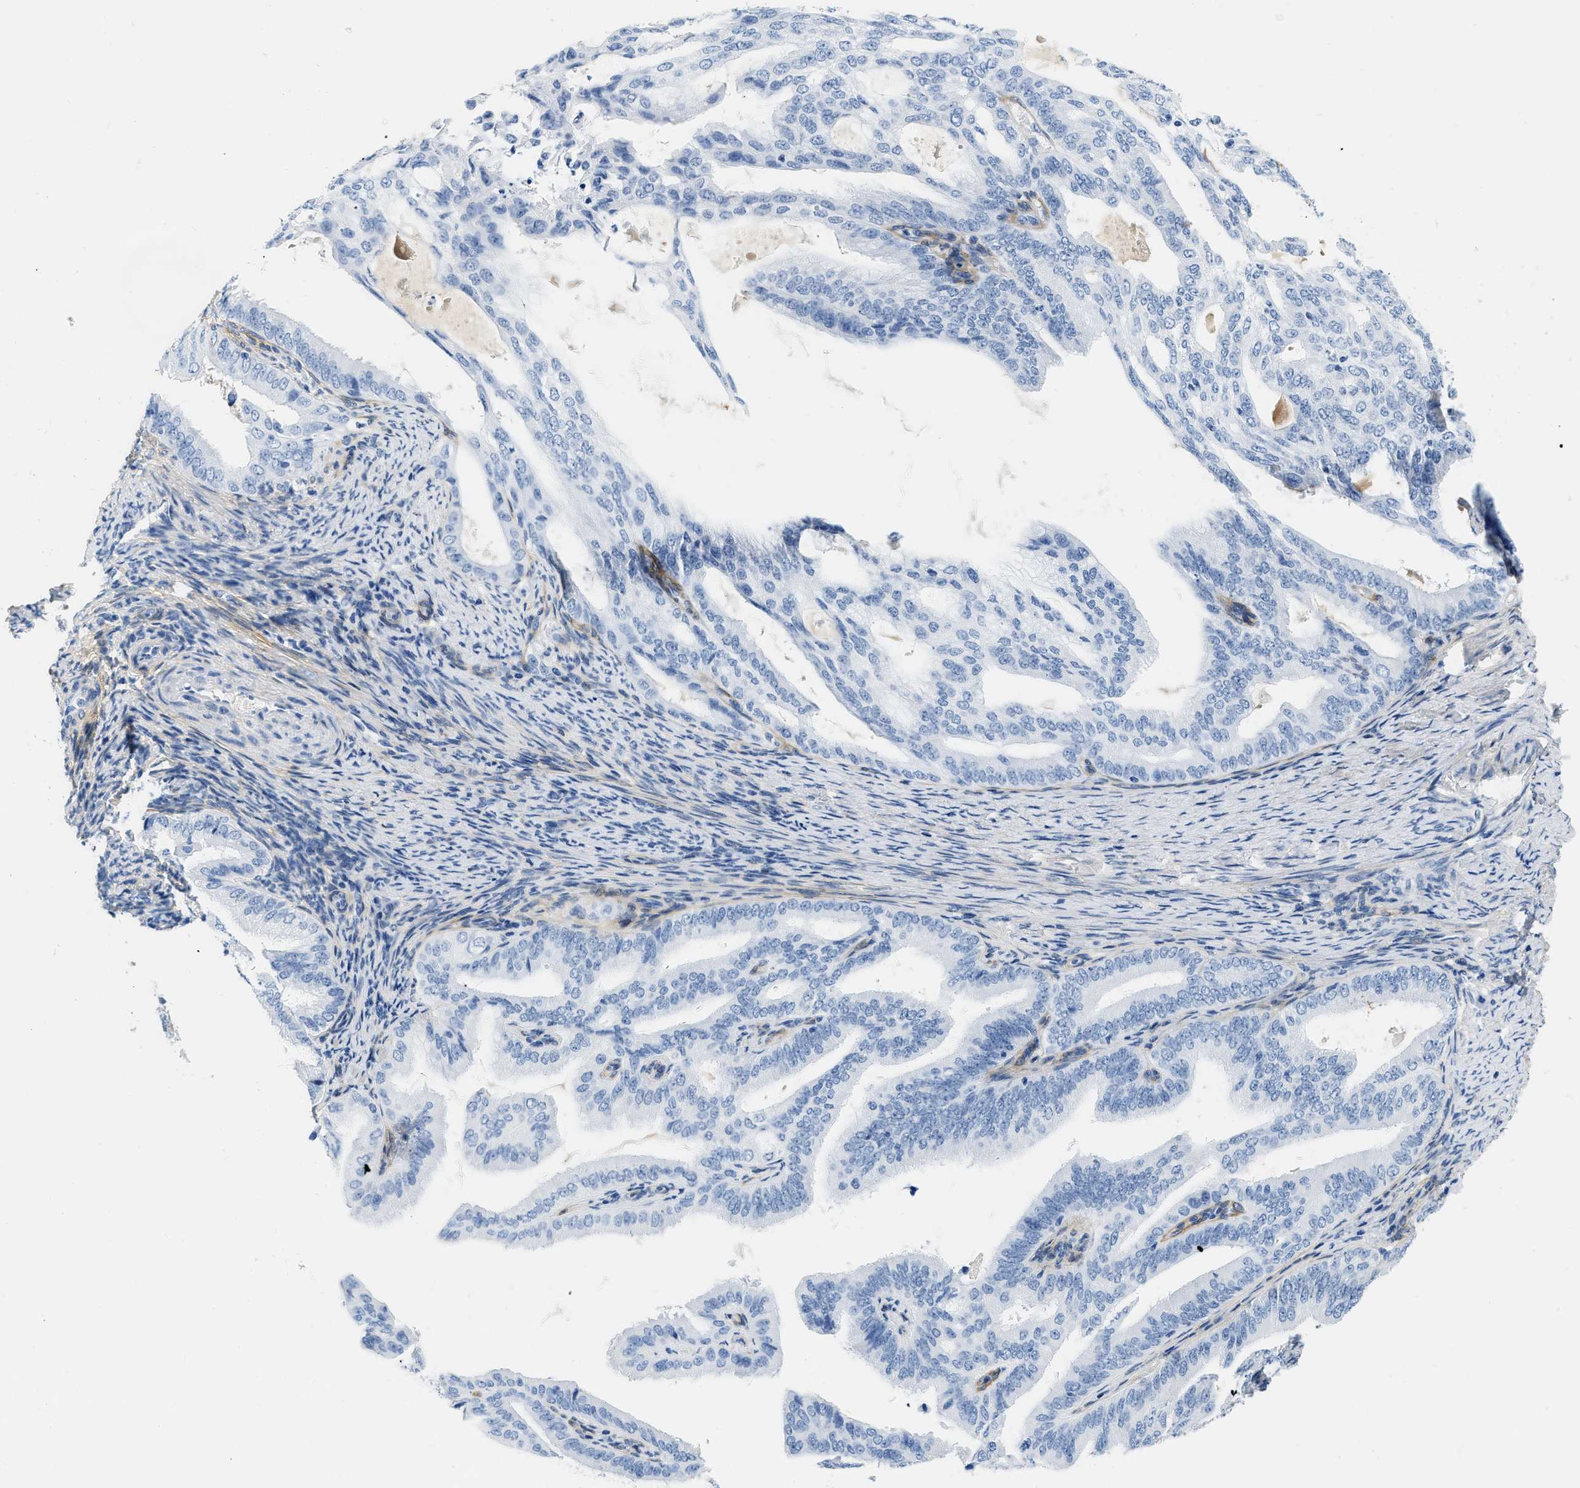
{"staining": {"intensity": "negative", "quantity": "none", "location": "none"}, "tissue": "endometrial cancer", "cell_type": "Tumor cells", "image_type": "cancer", "snomed": [{"axis": "morphology", "description": "Adenocarcinoma, NOS"}, {"axis": "topography", "description": "Endometrium"}], "caption": "Adenocarcinoma (endometrial) stained for a protein using IHC demonstrates no staining tumor cells.", "gene": "PDGFRB", "patient": {"sex": "female", "age": 58}}